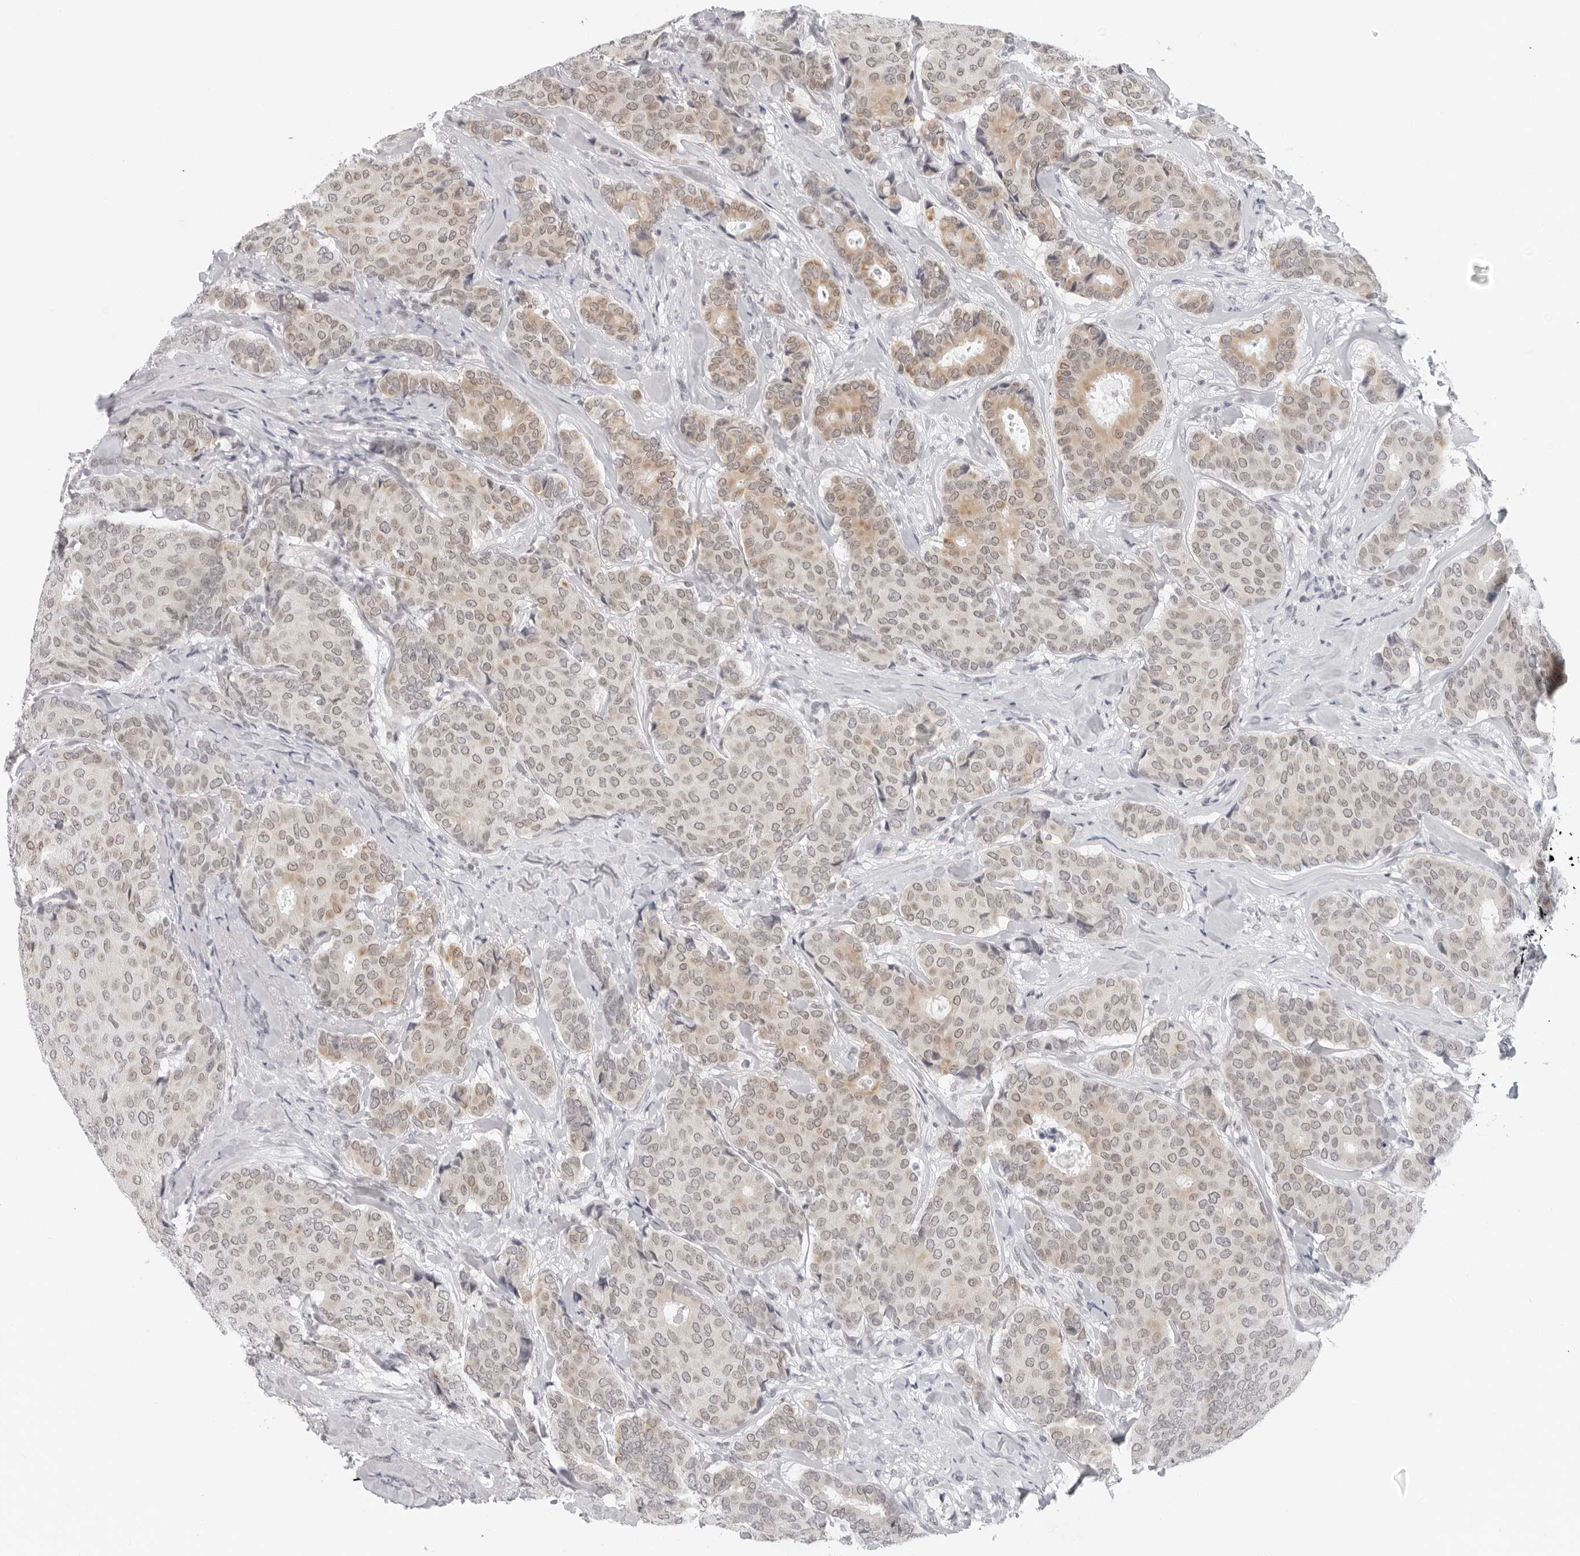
{"staining": {"intensity": "weak", "quantity": "25%-75%", "location": "cytoplasmic/membranous,nuclear"}, "tissue": "breast cancer", "cell_type": "Tumor cells", "image_type": "cancer", "snomed": [{"axis": "morphology", "description": "Duct carcinoma"}, {"axis": "topography", "description": "Breast"}], "caption": "Immunohistochemical staining of breast cancer demonstrates low levels of weak cytoplasmic/membranous and nuclear protein expression in approximately 25%-75% of tumor cells.", "gene": "FLG2", "patient": {"sex": "female", "age": 75}}